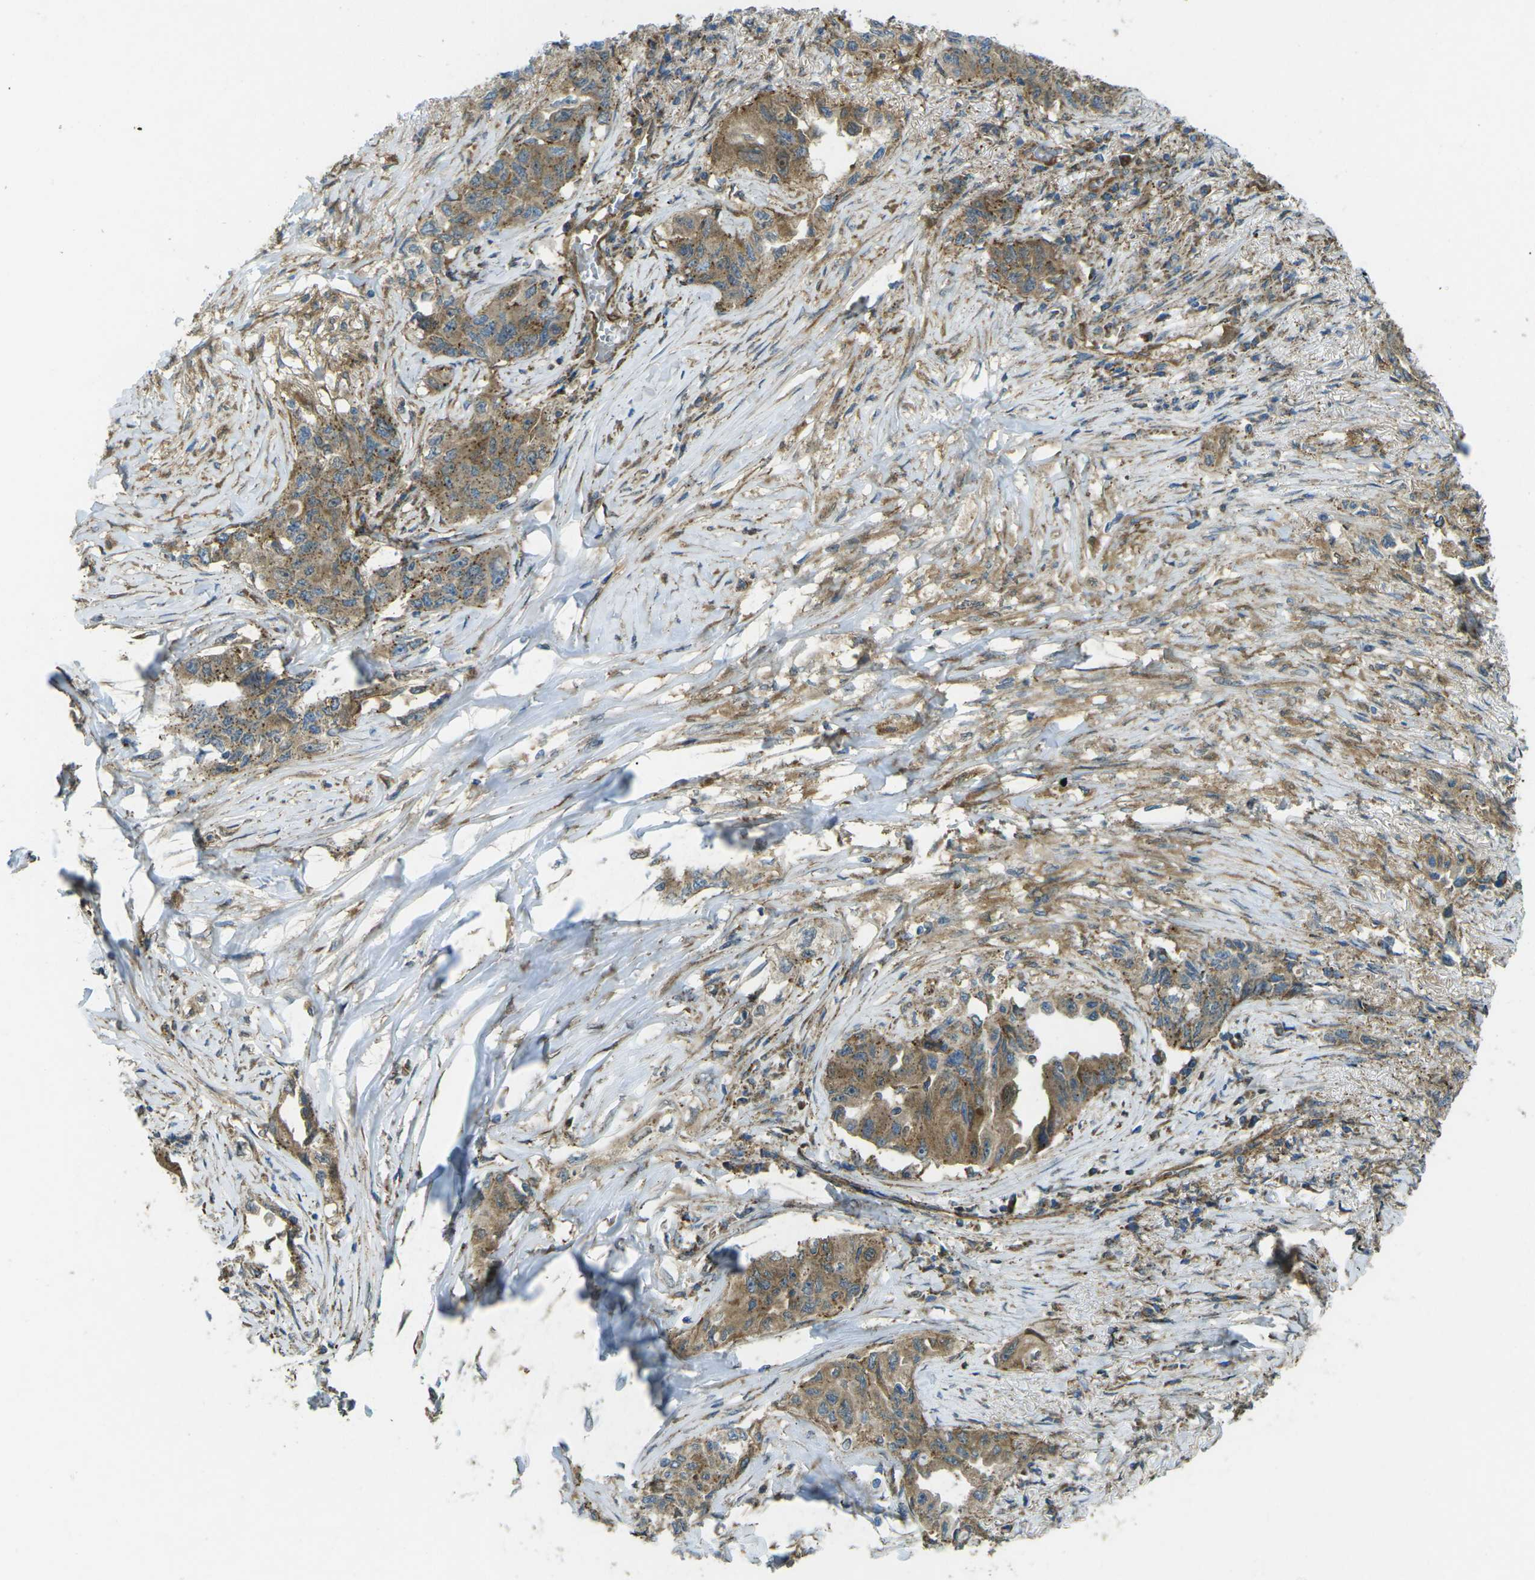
{"staining": {"intensity": "moderate", "quantity": ">75%", "location": "cytoplasmic/membranous"}, "tissue": "lung cancer", "cell_type": "Tumor cells", "image_type": "cancer", "snomed": [{"axis": "morphology", "description": "Adenocarcinoma, NOS"}, {"axis": "topography", "description": "Lung"}], "caption": "Lung cancer stained with DAB immunohistochemistry reveals medium levels of moderate cytoplasmic/membranous expression in about >75% of tumor cells.", "gene": "CHMP3", "patient": {"sex": "female", "age": 51}}